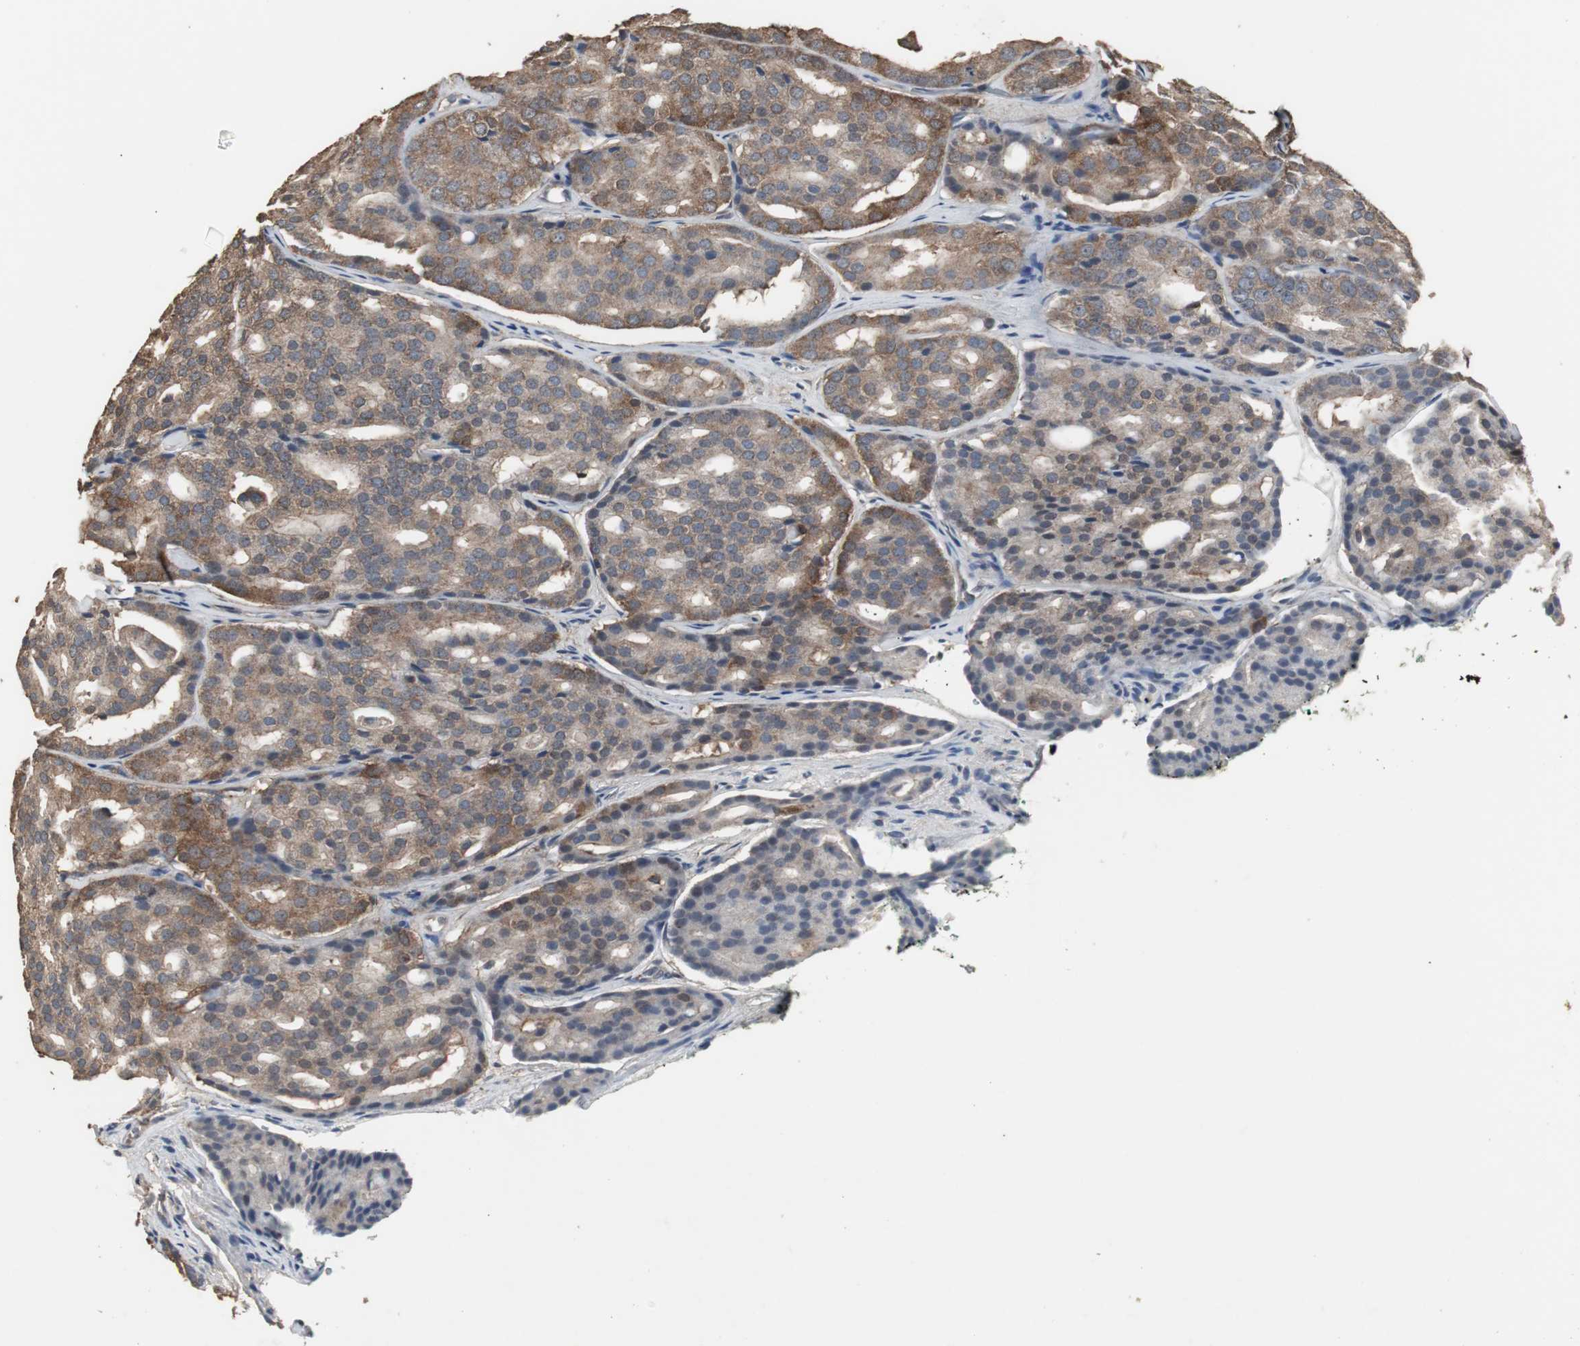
{"staining": {"intensity": "moderate", "quantity": ">75%", "location": "cytoplasmic/membranous"}, "tissue": "prostate cancer", "cell_type": "Tumor cells", "image_type": "cancer", "snomed": [{"axis": "morphology", "description": "Adenocarcinoma, High grade"}, {"axis": "topography", "description": "Prostate"}], "caption": "Immunohistochemistry micrograph of neoplastic tissue: prostate high-grade adenocarcinoma stained using IHC shows medium levels of moderate protein expression localized specifically in the cytoplasmic/membranous of tumor cells, appearing as a cytoplasmic/membranous brown color.", "gene": "HPRT1", "patient": {"sex": "male", "age": 64}}